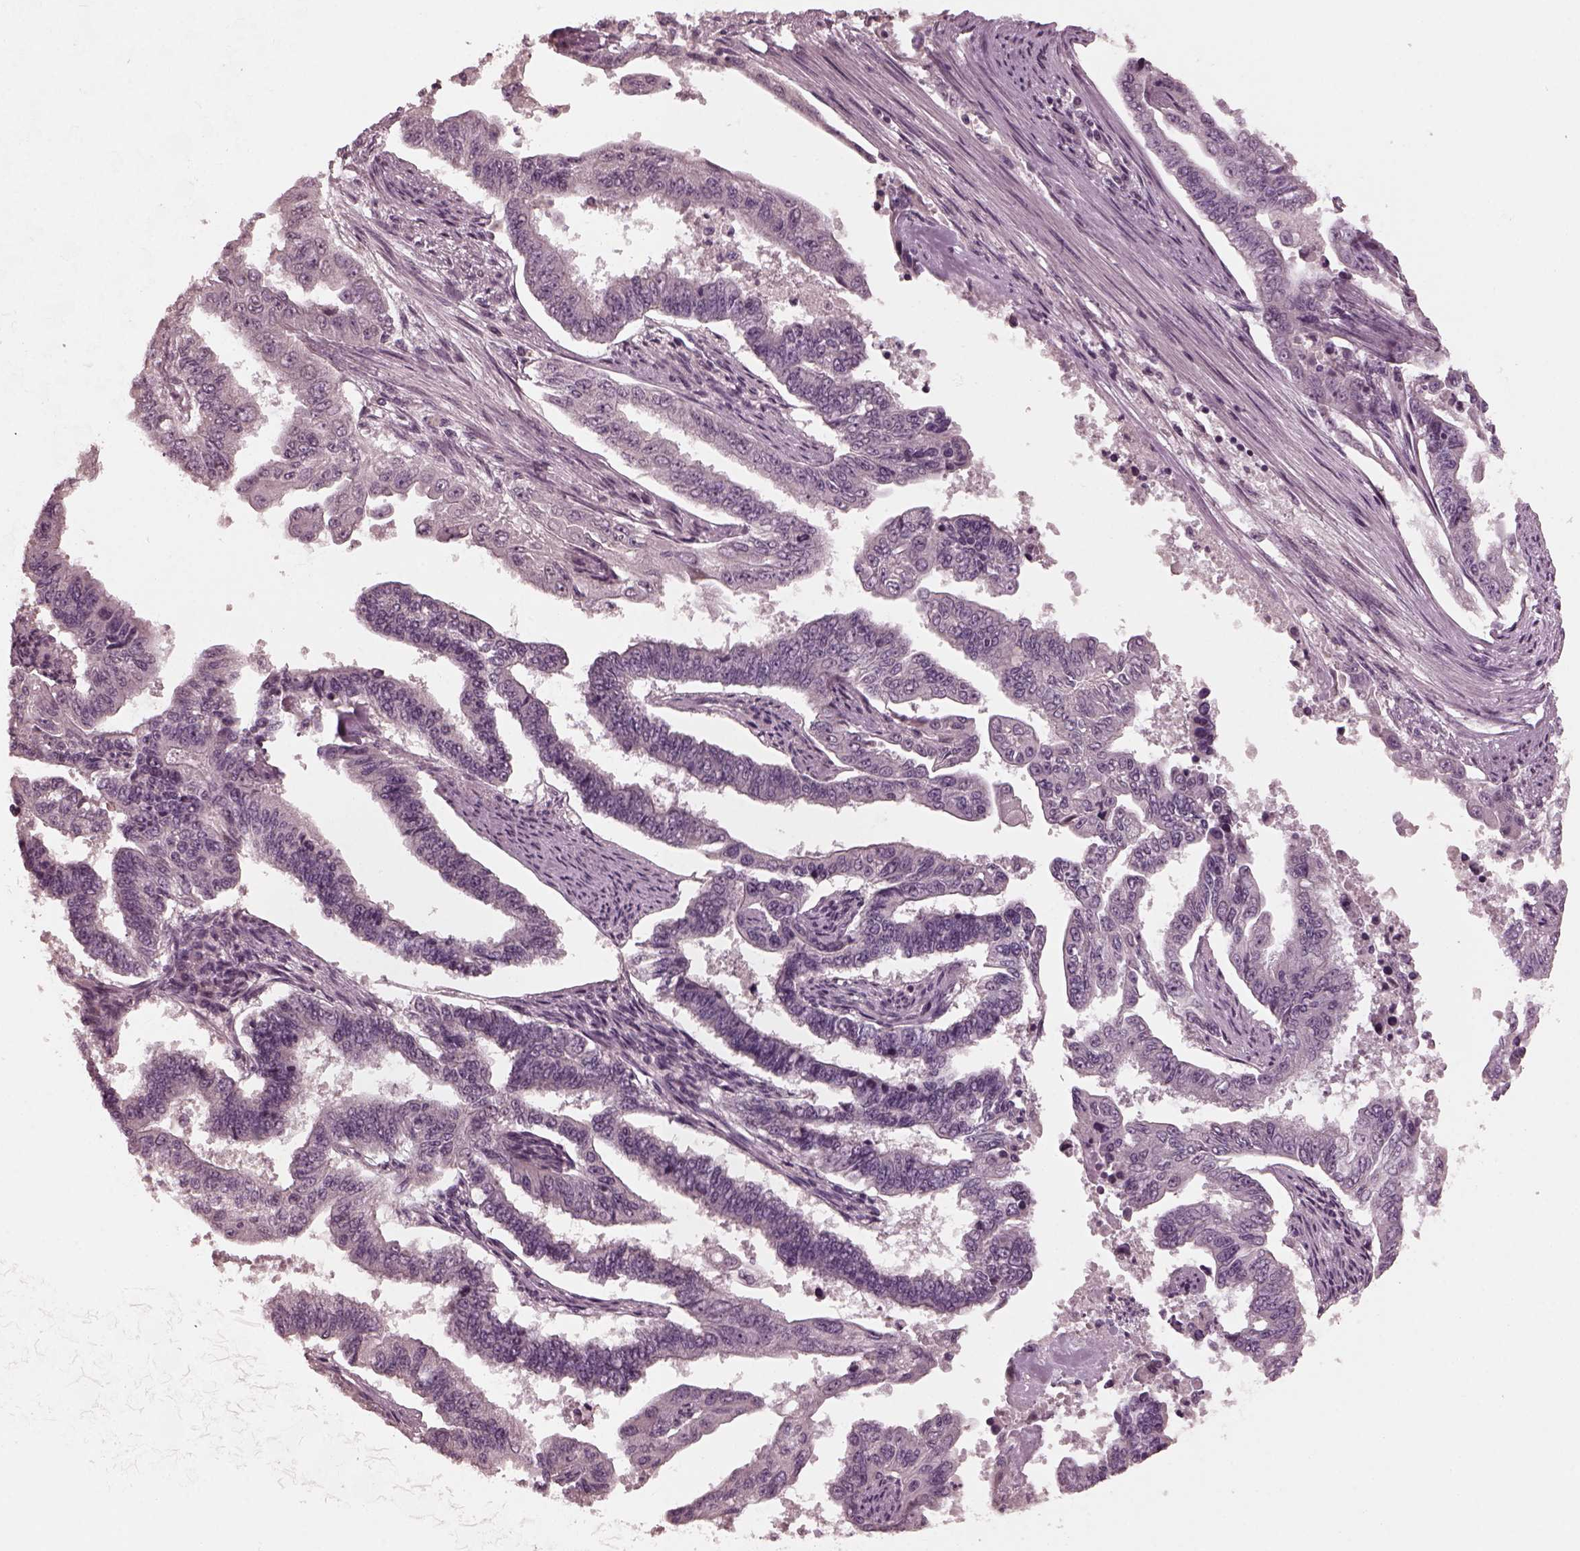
{"staining": {"intensity": "negative", "quantity": "none", "location": "none"}, "tissue": "endometrial cancer", "cell_type": "Tumor cells", "image_type": "cancer", "snomed": [{"axis": "morphology", "description": "Adenocarcinoma, NOS"}, {"axis": "topography", "description": "Uterus"}], "caption": "Histopathology image shows no protein staining in tumor cells of endometrial cancer tissue.", "gene": "RCVRN", "patient": {"sex": "female", "age": 59}}